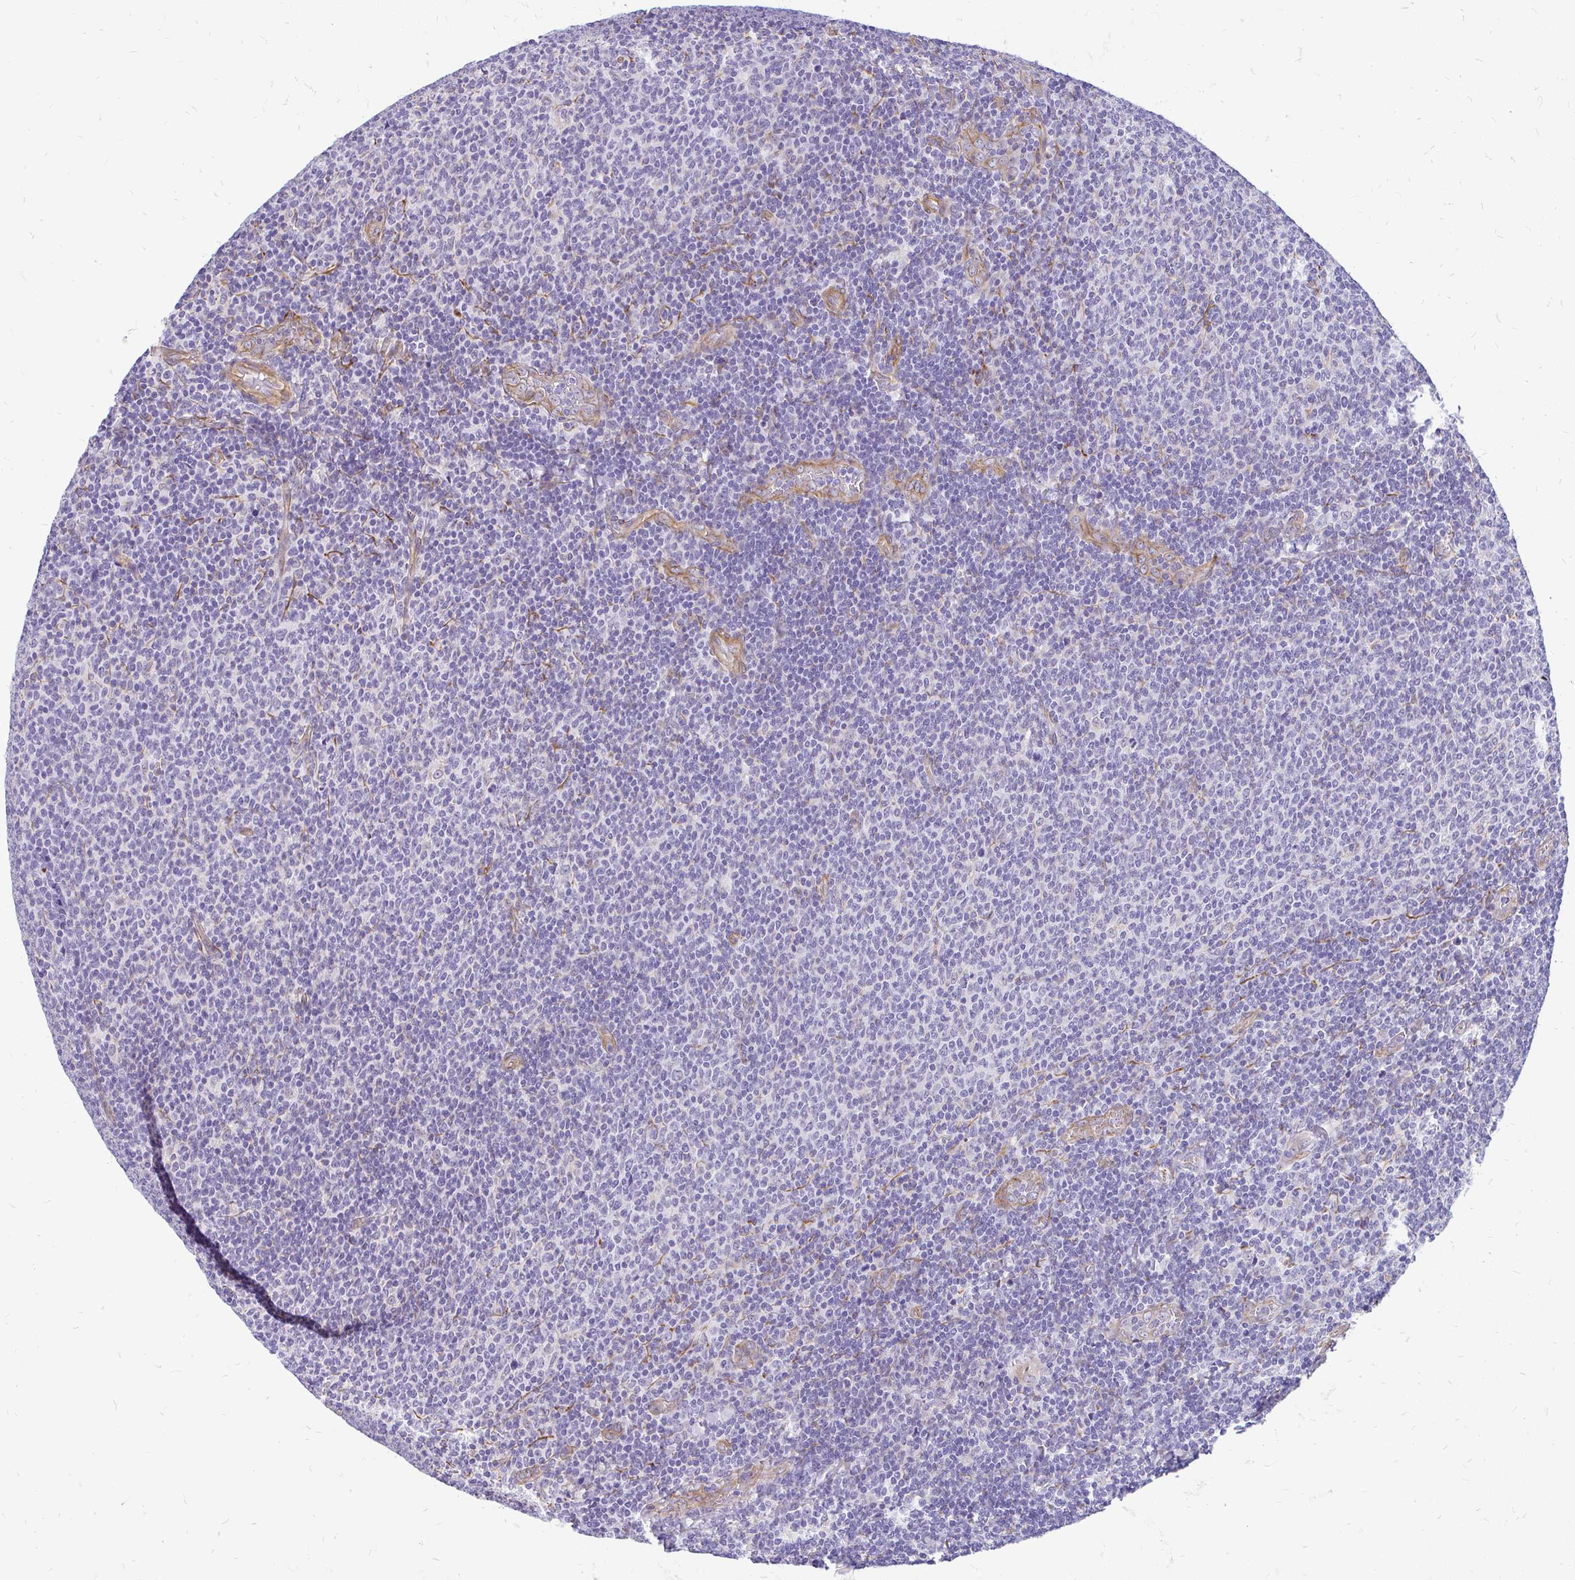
{"staining": {"intensity": "negative", "quantity": "none", "location": "none"}, "tissue": "lymphoma", "cell_type": "Tumor cells", "image_type": "cancer", "snomed": [{"axis": "morphology", "description": "Malignant lymphoma, non-Hodgkin's type, Low grade"}, {"axis": "topography", "description": "Lymph node"}], "caption": "Immunohistochemical staining of lymphoma displays no significant expression in tumor cells.", "gene": "FAM83C", "patient": {"sex": "male", "age": 52}}